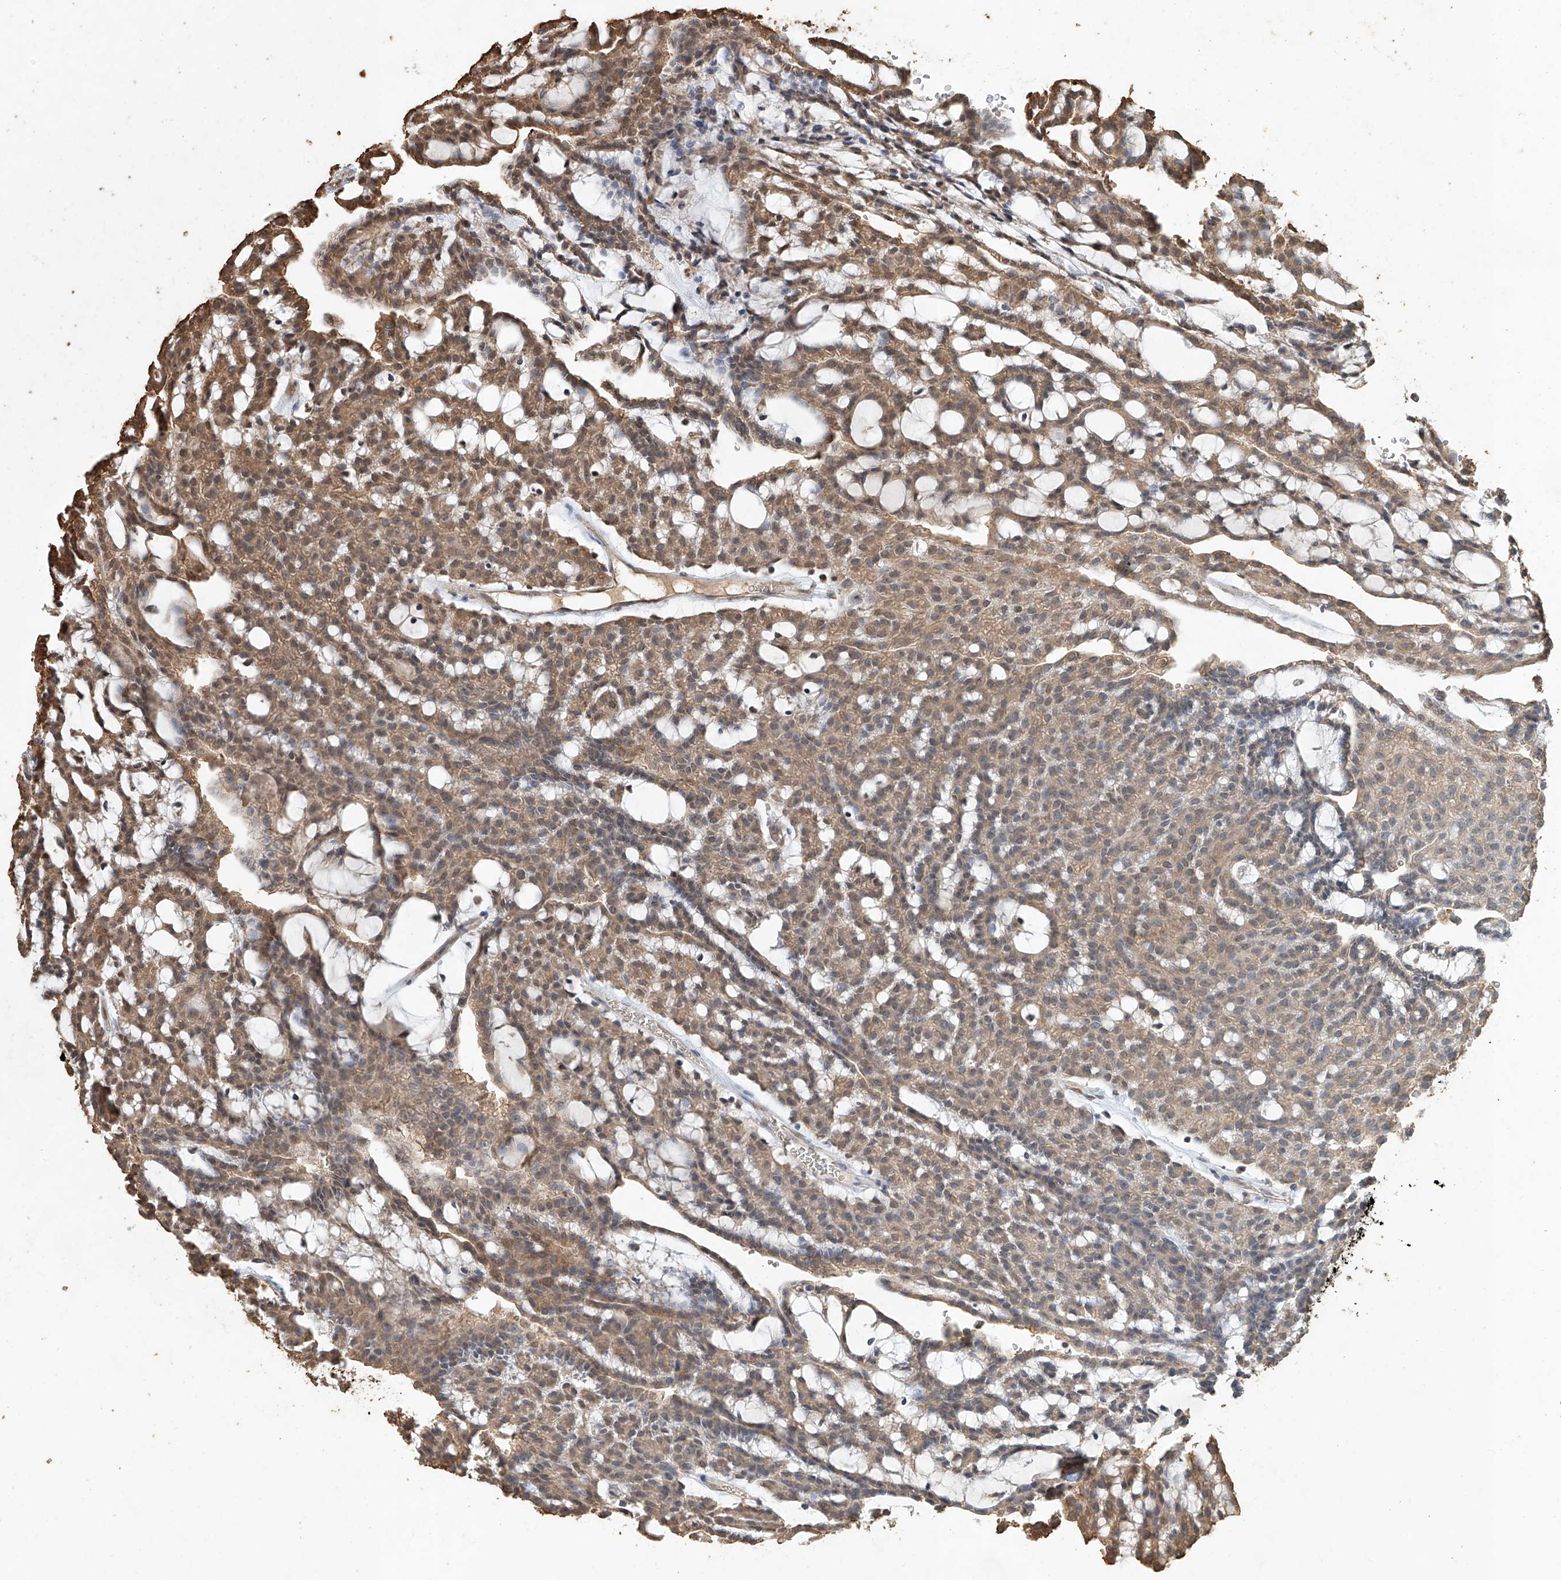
{"staining": {"intensity": "moderate", "quantity": ">75%", "location": "cytoplasmic/membranous"}, "tissue": "renal cancer", "cell_type": "Tumor cells", "image_type": "cancer", "snomed": [{"axis": "morphology", "description": "Adenocarcinoma, NOS"}, {"axis": "topography", "description": "Kidney"}], "caption": "Immunohistochemical staining of adenocarcinoma (renal) exhibits moderate cytoplasmic/membranous protein staining in approximately >75% of tumor cells.", "gene": "ELOVL1", "patient": {"sex": "male", "age": 63}}